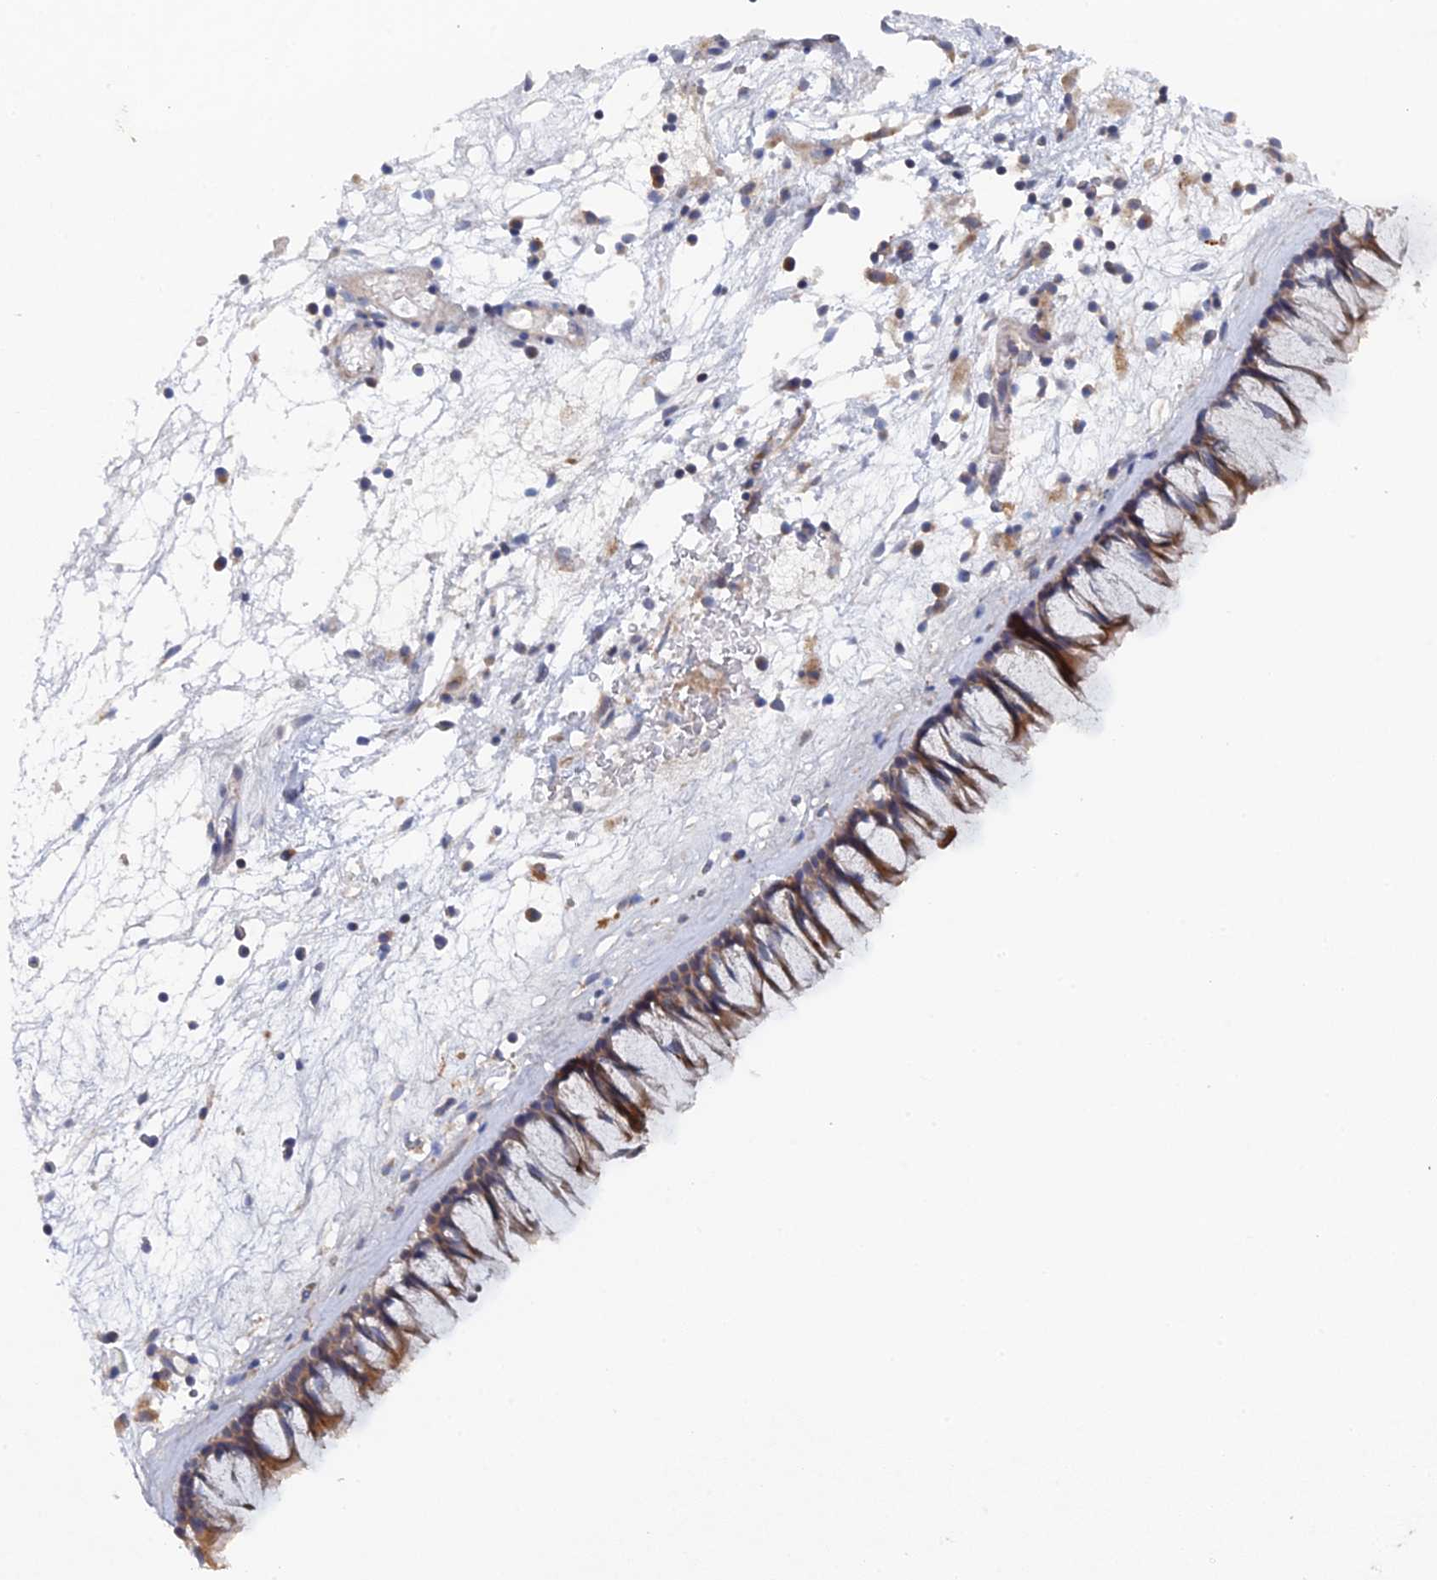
{"staining": {"intensity": "moderate", "quantity": ">75%", "location": "cytoplasmic/membranous"}, "tissue": "nasopharynx", "cell_type": "Respiratory epithelial cells", "image_type": "normal", "snomed": [{"axis": "morphology", "description": "Normal tissue, NOS"}, {"axis": "morphology", "description": "Inflammation, NOS"}, {"axis": "morphology", "description": "Malignant melanoma, Metastatic site"}, {"axis": "topography", "description": "Nasopharynx"}], "caption": "Human nasopharynx stained with a brown dye demonstrates moderate cytoplasmic/membranous positive positivity in approximately >75% of respiratory epithelial cells.", "gene": "MIGA2", "patient": {"sex": "male", "age": 70}}